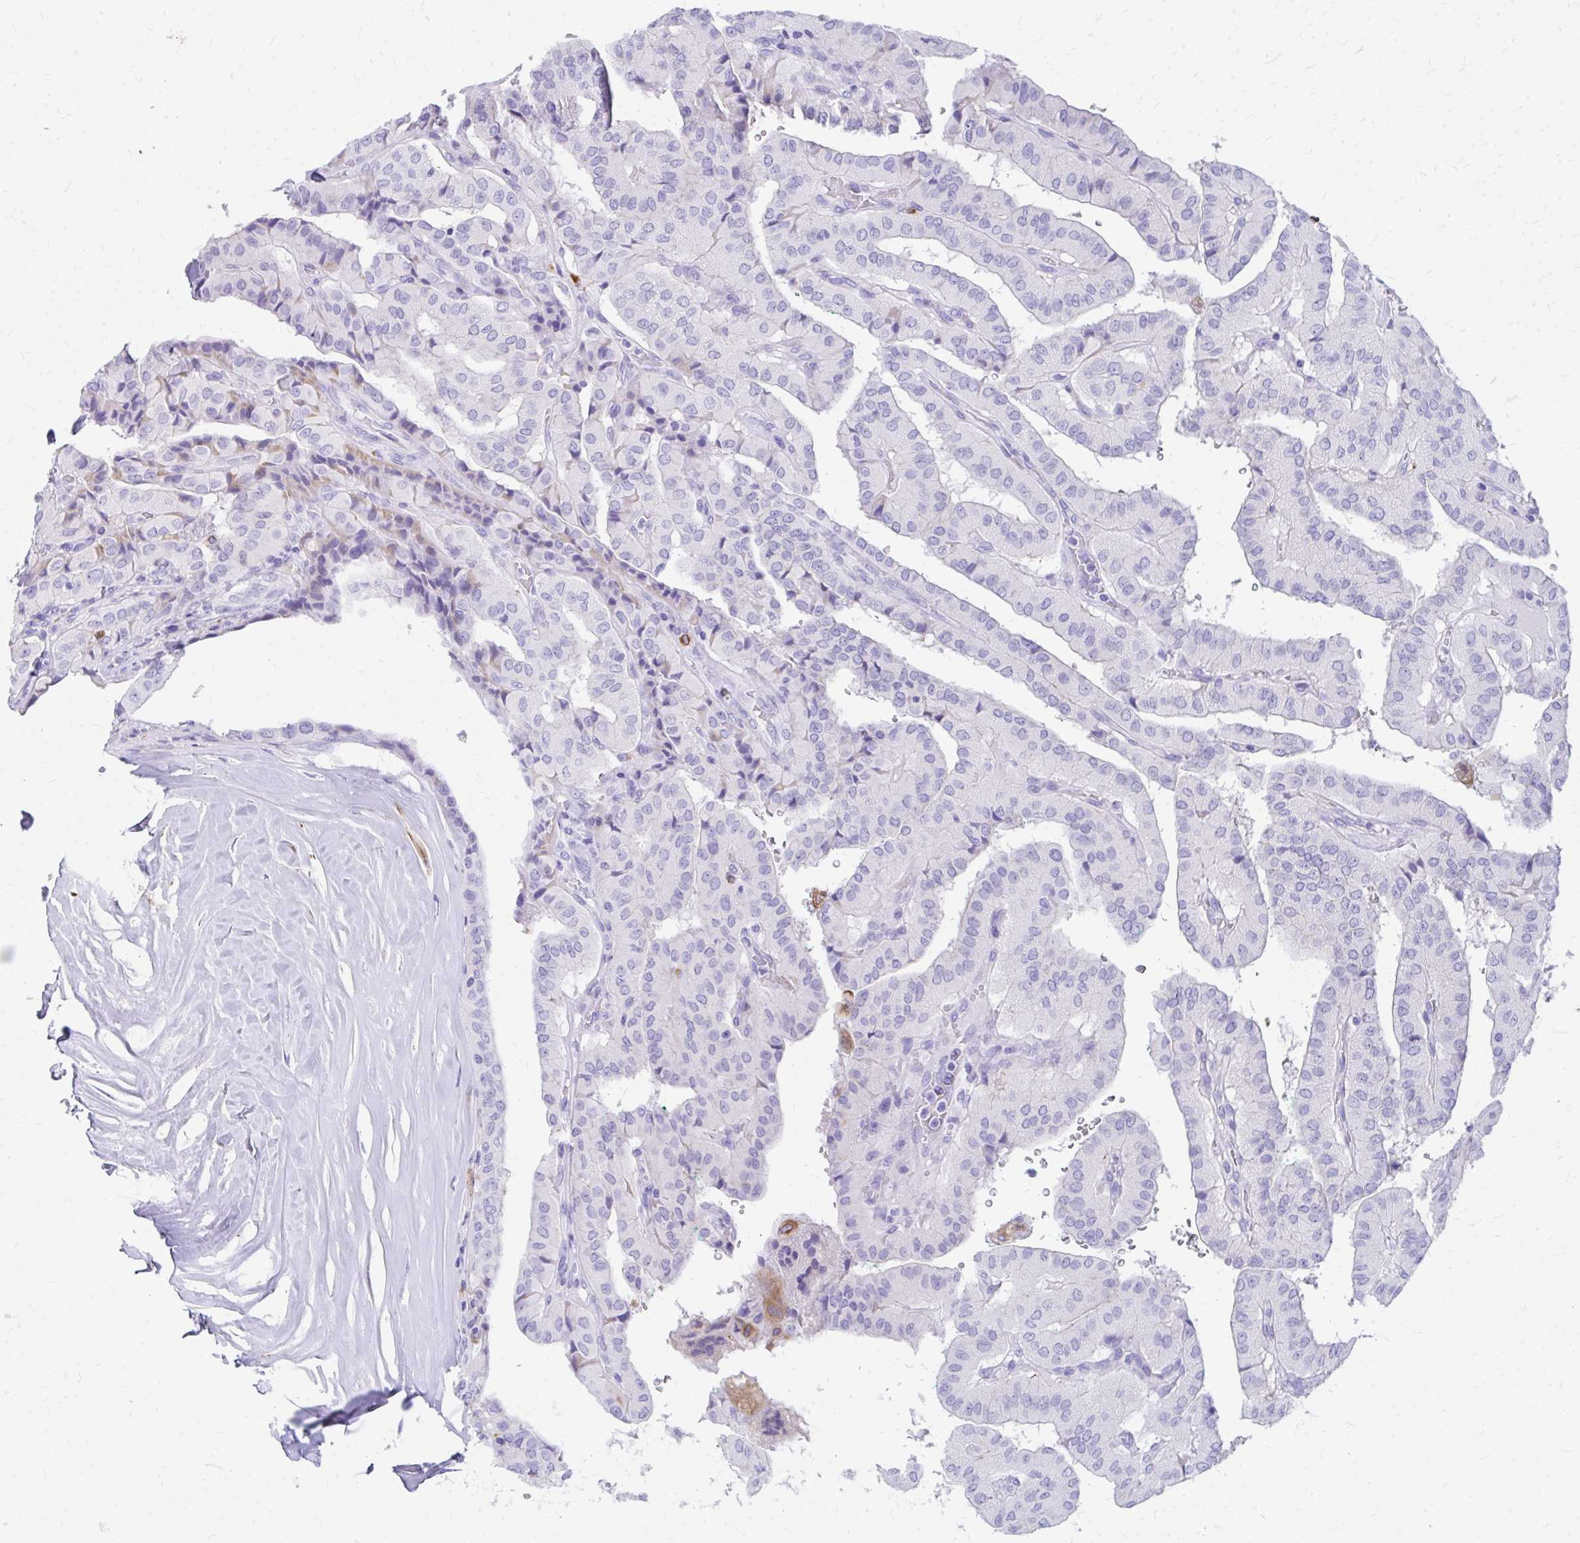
{"staining": {"intensity": "moderate", "quantity": "<25%", "location": "cytoplasmic/membranous"}, "tissue": "thyroid cancer", "cell_type": "Tumor cells", "image_type": "cancer", "snomed": [{"axis": "morphology", "description": "Normal tissue, NOS"}, {"axis": "morphology", "description": "Papillary adenocarcinoma, NOS"}, {"axis": "topography", "description": "Thyroid gland"}], "caption": "An immunohistochemistry (IHC) histopathology image of tumor tissue is shown. Protein staining in brown labels moderate cytoplasmic/membranous positivity in thyroid cancer within tumor cells. (DAB = brown stain, brightfield microscopy at high magnification).", "gene": "ZNF699", "patient": {"sex": "female", "age": 59}}